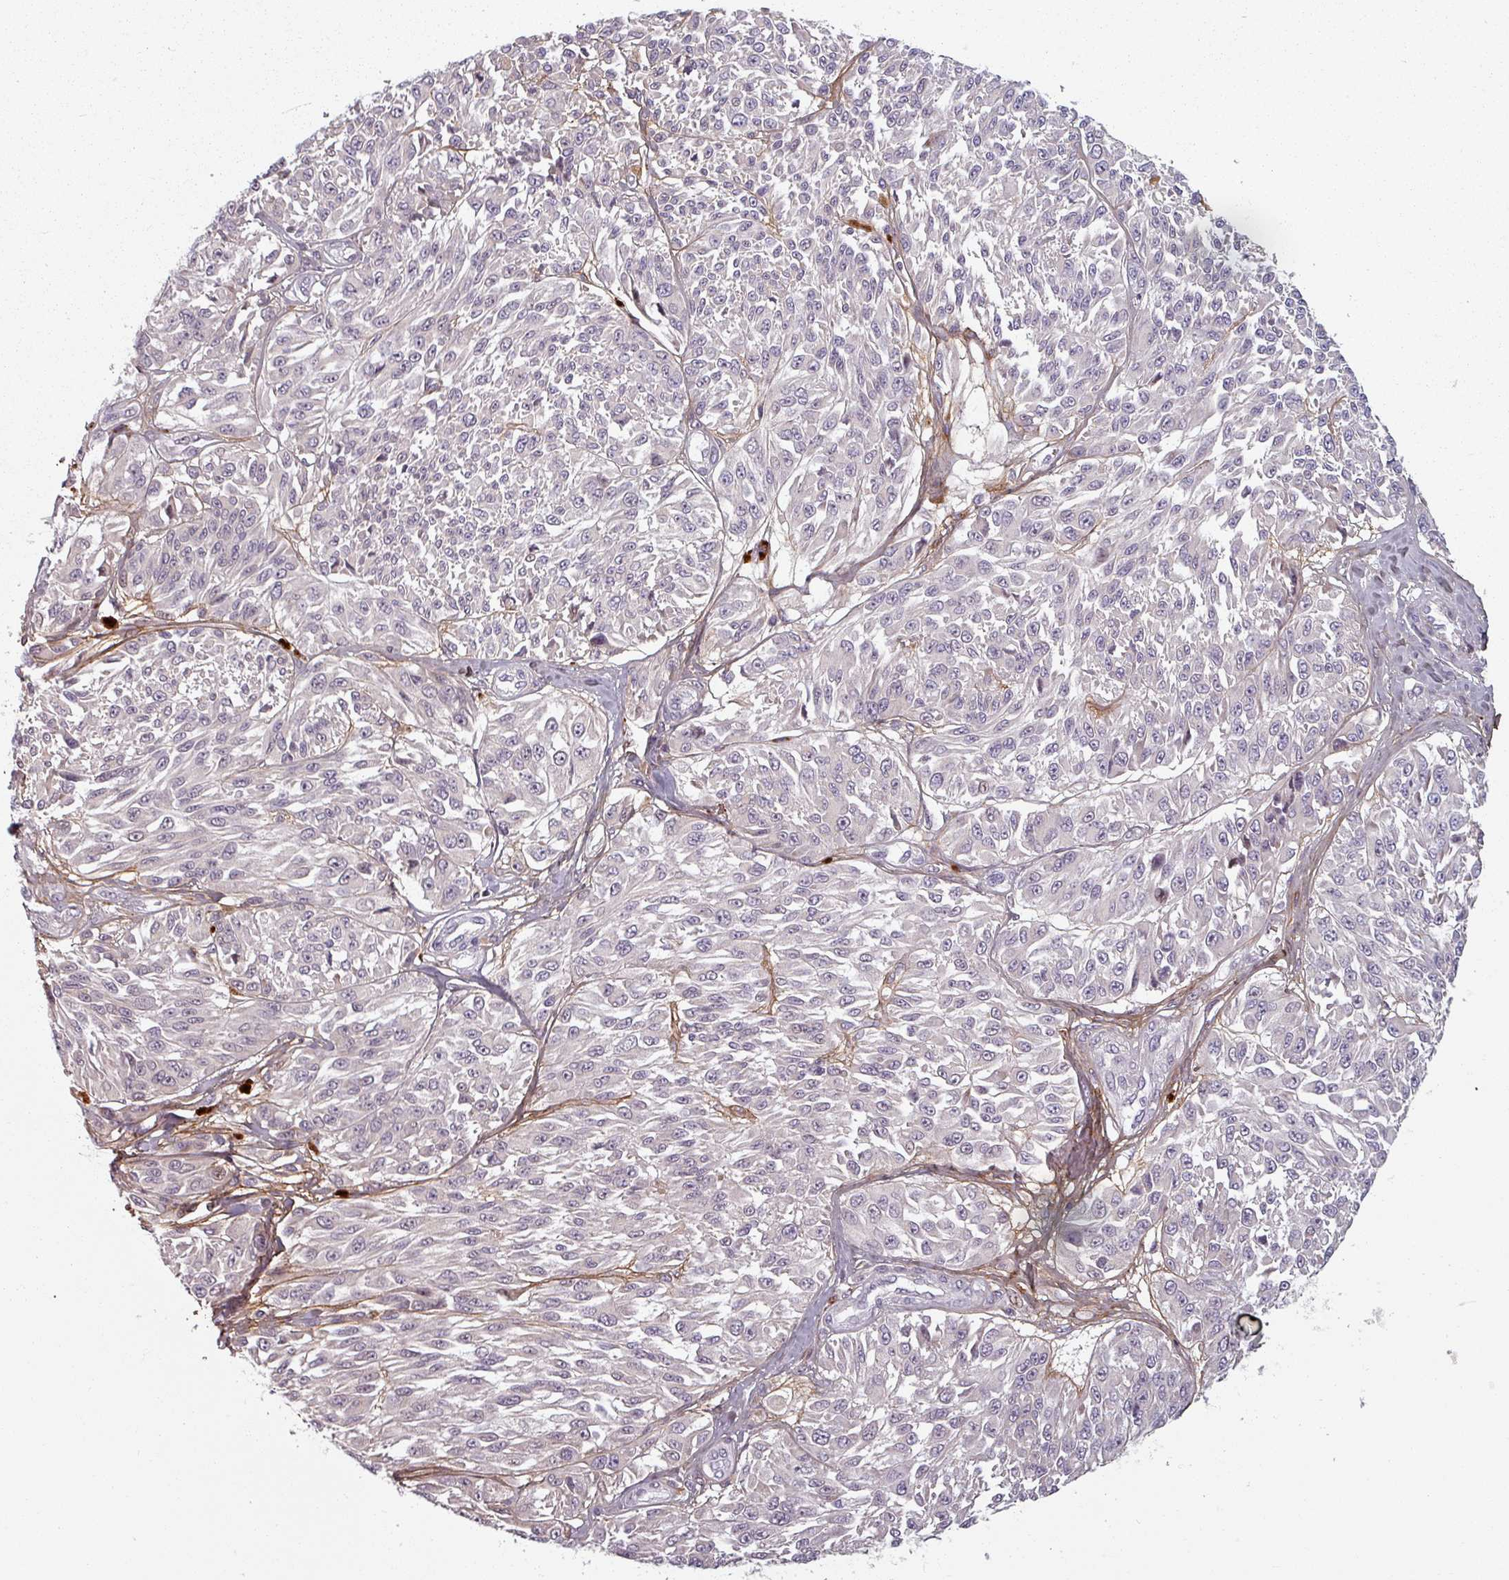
{"staining": {"intensity": "negative", "quantity": "none", "location": "none"}, "tissue": "melanoma", "cell_type": "Tumor cells", "image_type": "cancer", "snomed": [{"axis": "morphology", "description": "Malignant melanoma, NOS"}, {"axis": "topography", "description": "Skin"}], "caption": "This is an IHC photomicrograph of melanoma. There is no staining in tumor cells.", "gene": "CYB5RL", "patient": {"sex": "male", "age": 94}}